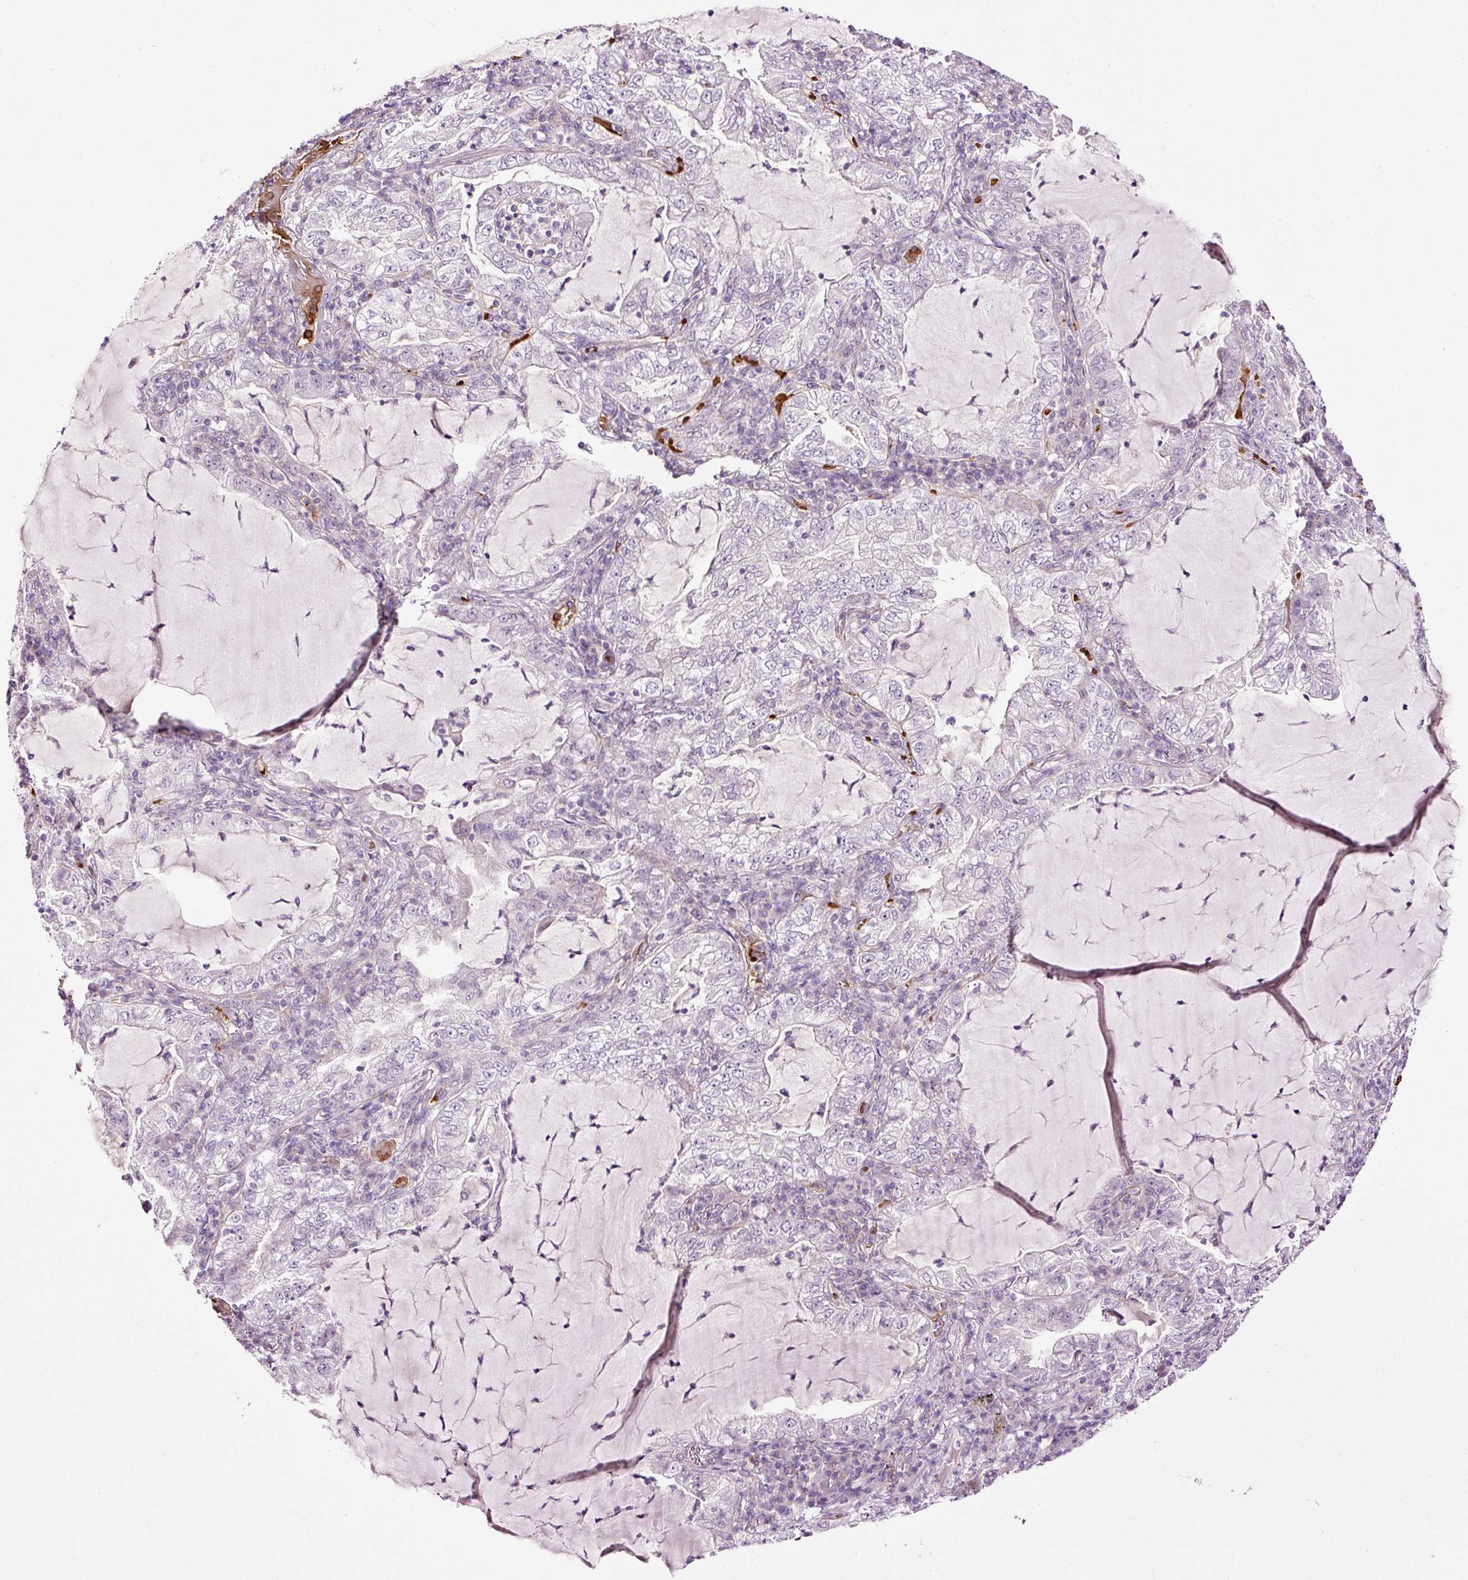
{"staining": {"intensity": "negative", "quantity": "none", "location": "none"}, "tissue": "lung cancer", "cell_type": "Tumor cells", "image_type": "cancer", "snomed": [{"axis": "morphology", "description": "Adenocarcinoma, NOS"}, {"axis": "topography", "description": "Lung"}], "caption": "DAB immunohistochemical staining of lung cancer demonstrates no significant staining in tumor cells.", "gene": "USHBP1", "patient": {"sex": "female", "age": 73}}